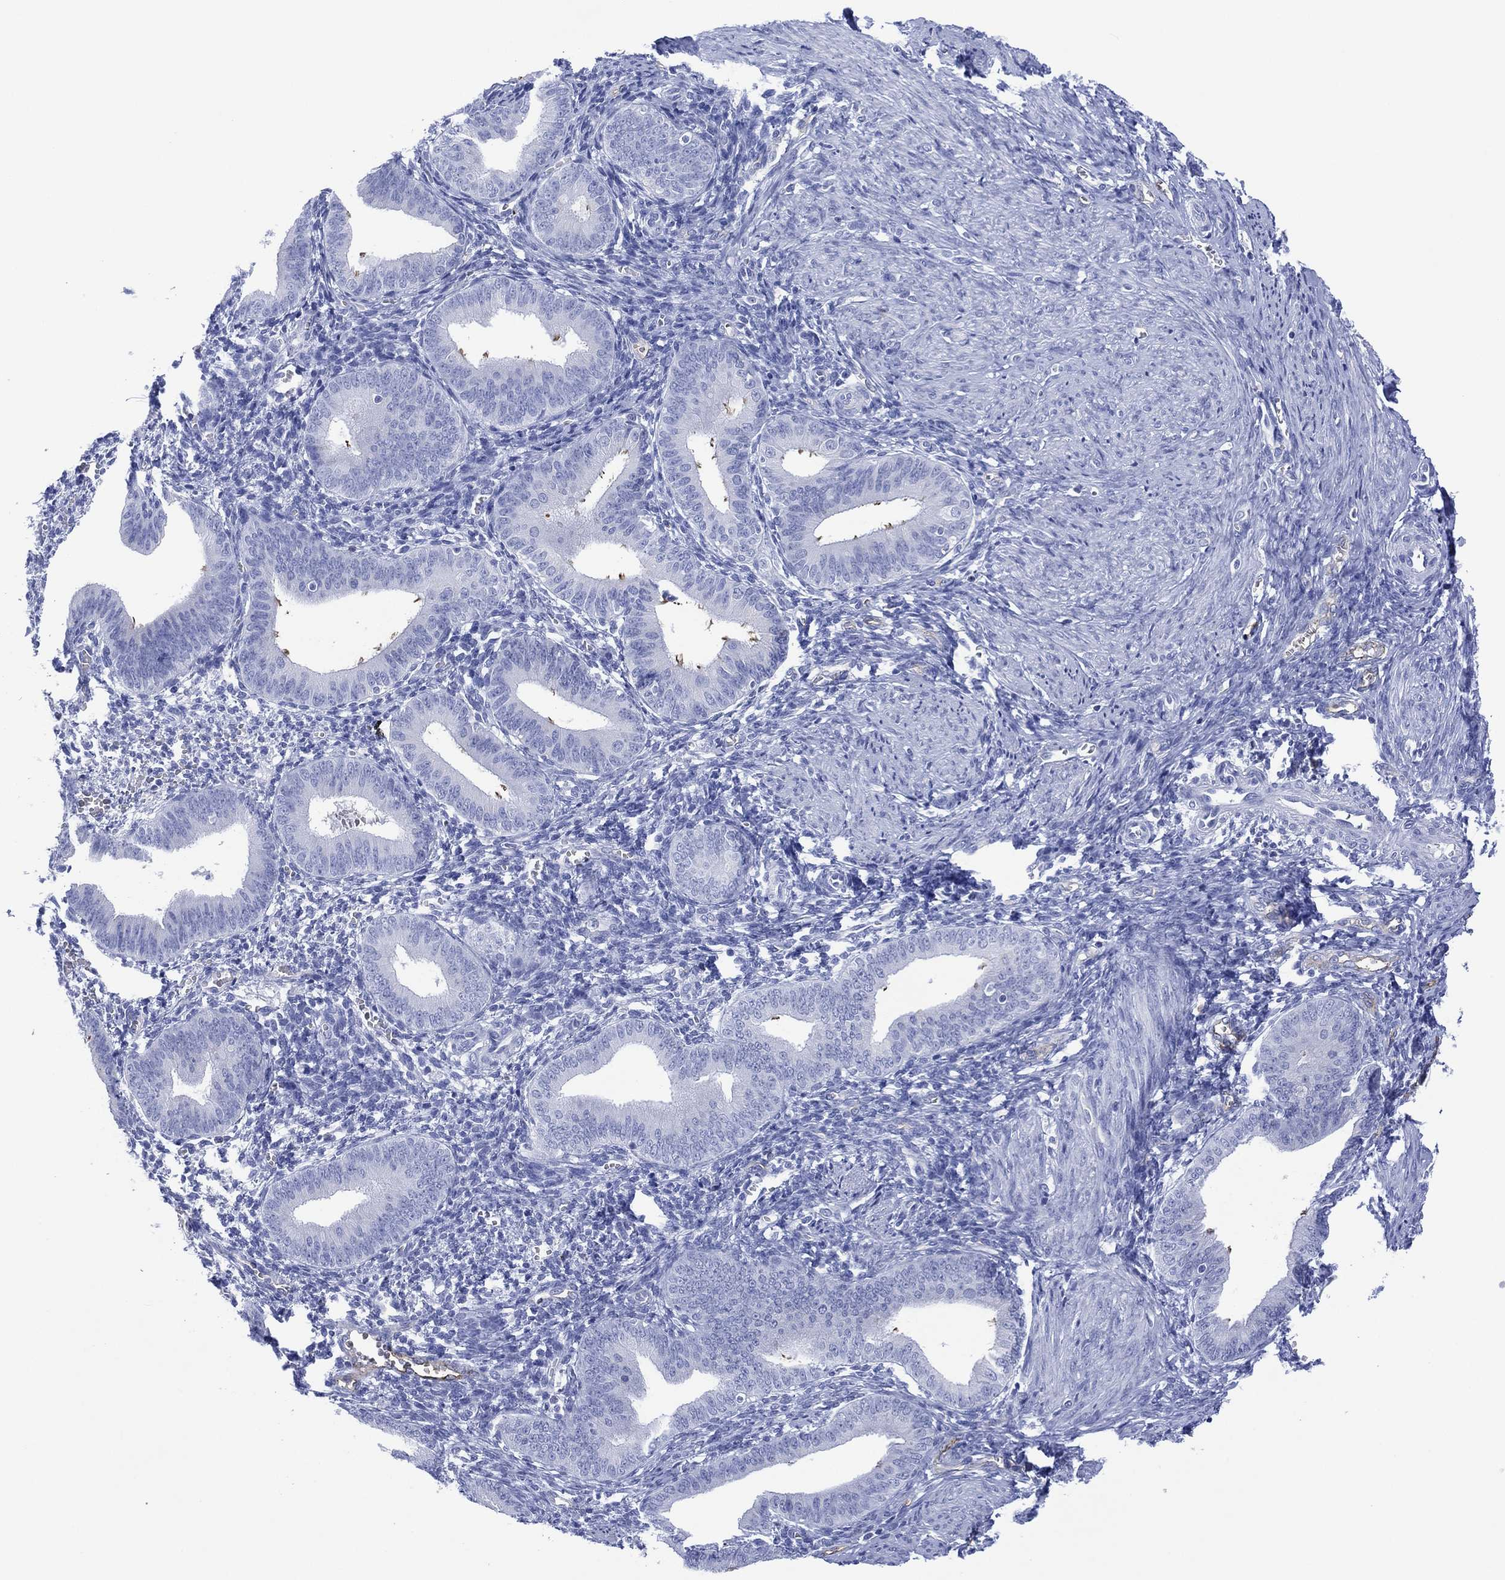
{"staining": {"intensity": "negative", "quantity": "none", "location": "none"}, "tissue": "endometrium", "cell_type": "Cells in endometrial stroma", "image_type": "normal", "snomed": [{"axis": "morphology", "description": "Normal tissue, NOS"}, {"axis": "topography", "description": "Endometrium"}], "caption": "Endometrium was stained to show a protein in brown. There is no significant staining in cells in endometrial stroma. (DAB IHC with hematoxylin counter stain).", "gene": "DPP4", "patient": {"sex": "female", "age": 42}}